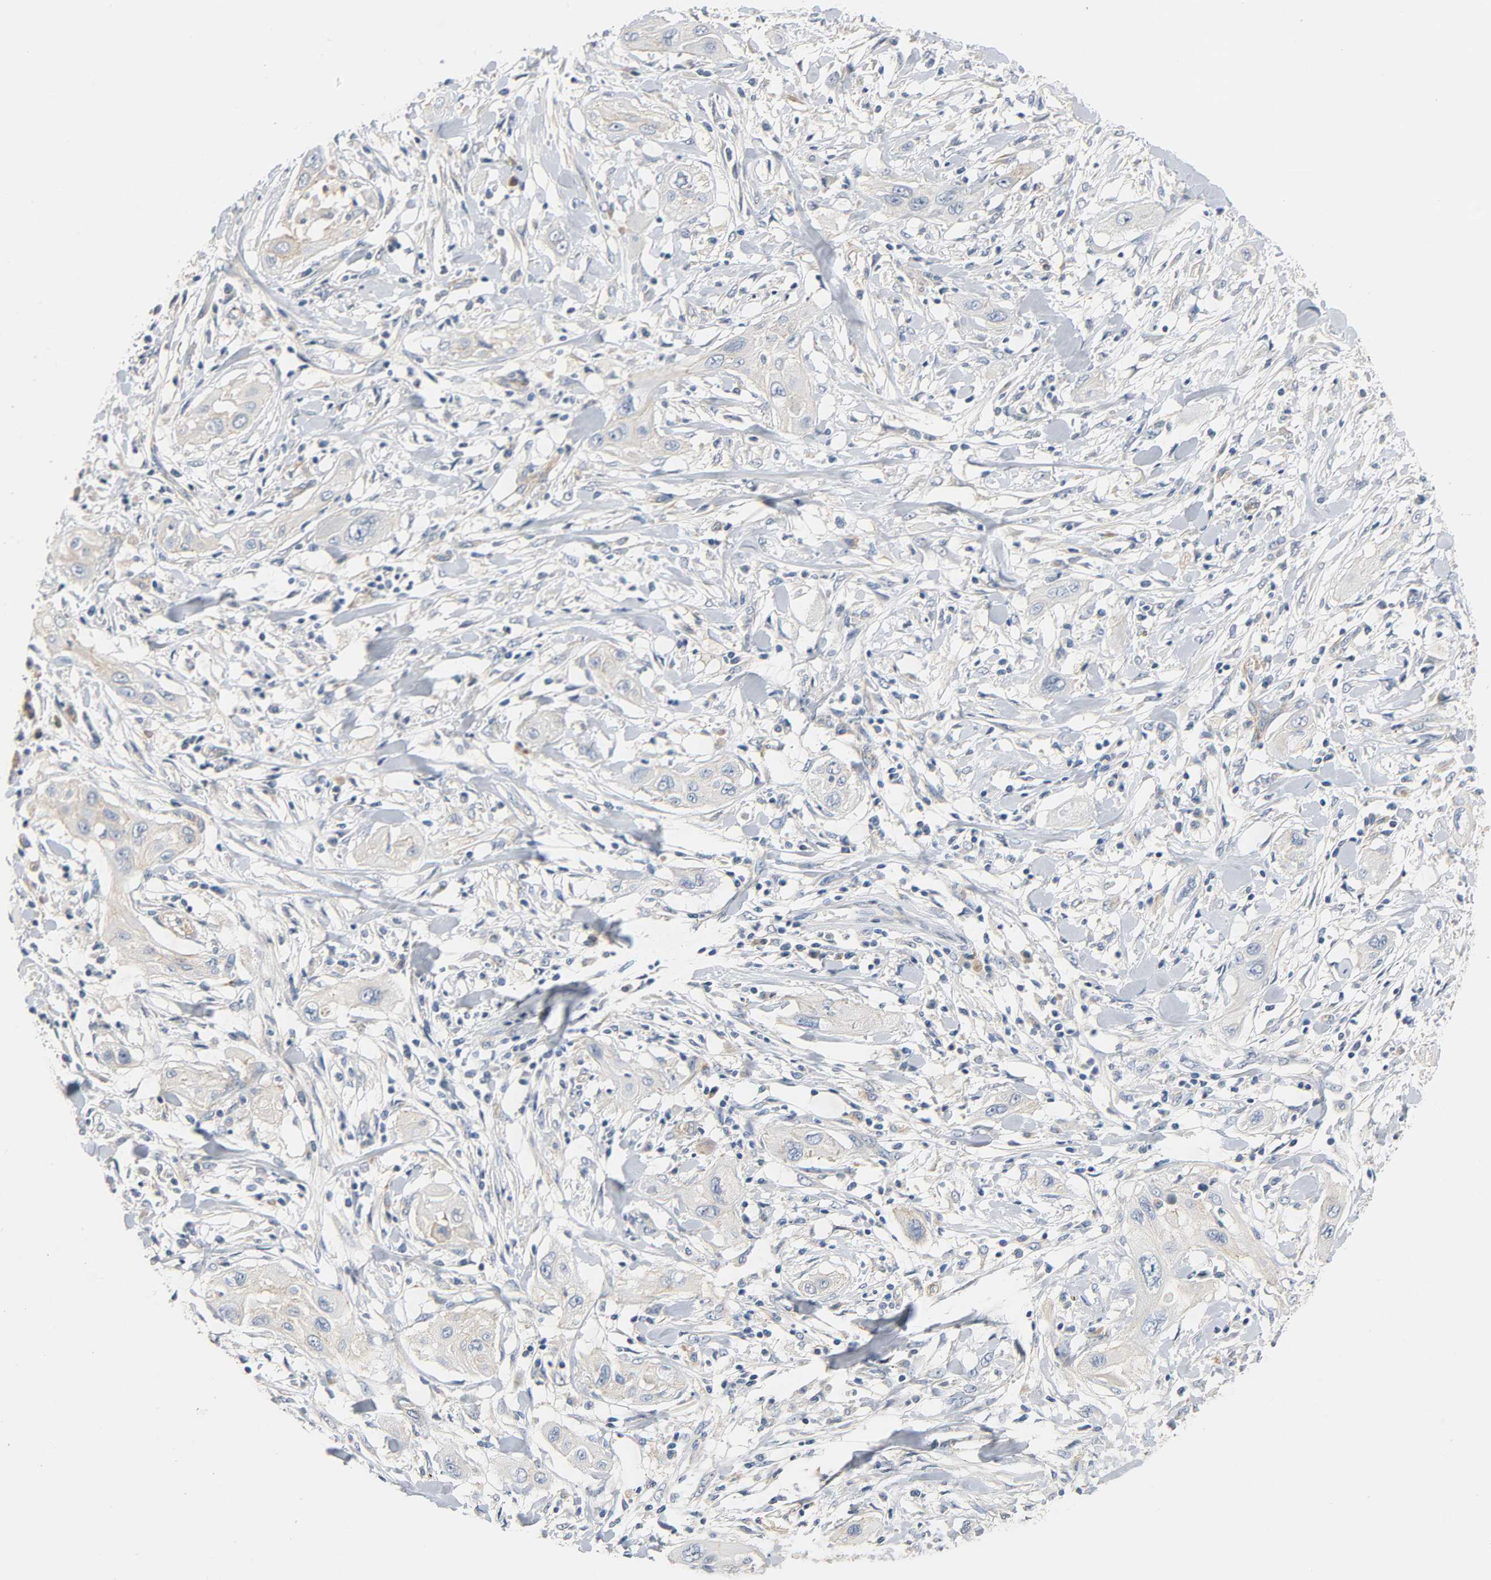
{"staining": {"intensity": "weak", "quantity": "25%-75%", "location": "cytoplasmic/membranous"}, "tissue": "lung cancer", "cell_type": "Tumor cells", "image_type": "cancer", "snomed": [{"axis": "morphology", "description": "Squamous cell carcinoma, NOS"}, {"axis": "topography", "description": "Lung"}], "caption": "Approximately 25%-75% of tumor cells in human lung cancer exhibit weak cytoplasmic/membranous protein staining as visualized by brown immunohistochemical staining.", "gene": "ARPC1A", "patient": {"sex": "female", "age": 47}}